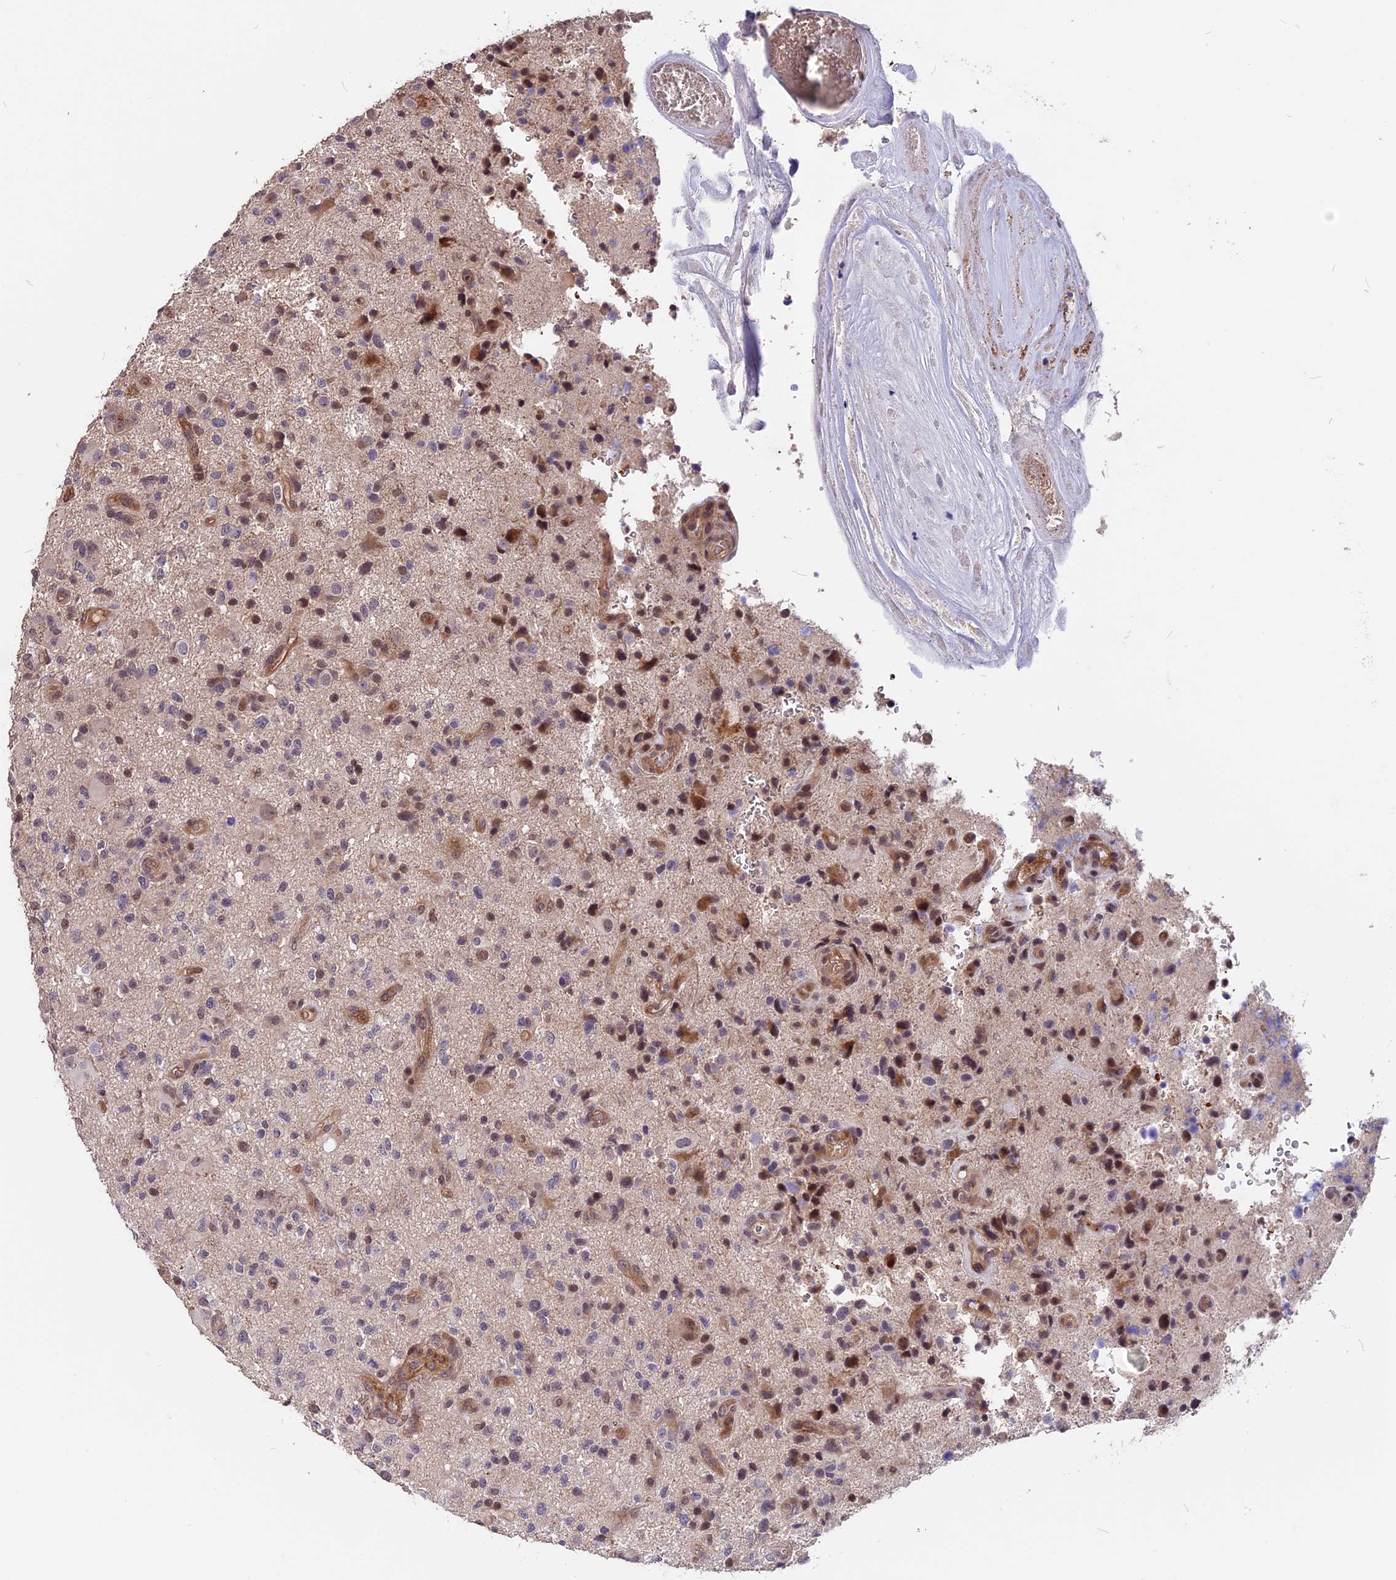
{"staining": {"intensity": "moderate", "quantity": "<25%", "location": "nuclear"}, "tissue": "glioma", "cell_type": "Tumor cells", "image_type": "cancer", "snomed": [{"axis": "morphology", "description": "Glioma, malignant, High grade"}, {"axis": "topography", "description": "Brain"}], "caption": "Glioma stained for a protein (brown) displays moderate nuclear positive staining in approximately <25% of tumor cells.", "gene": "ZC3H10", "patient": {"sex": "male", "age": 47}}